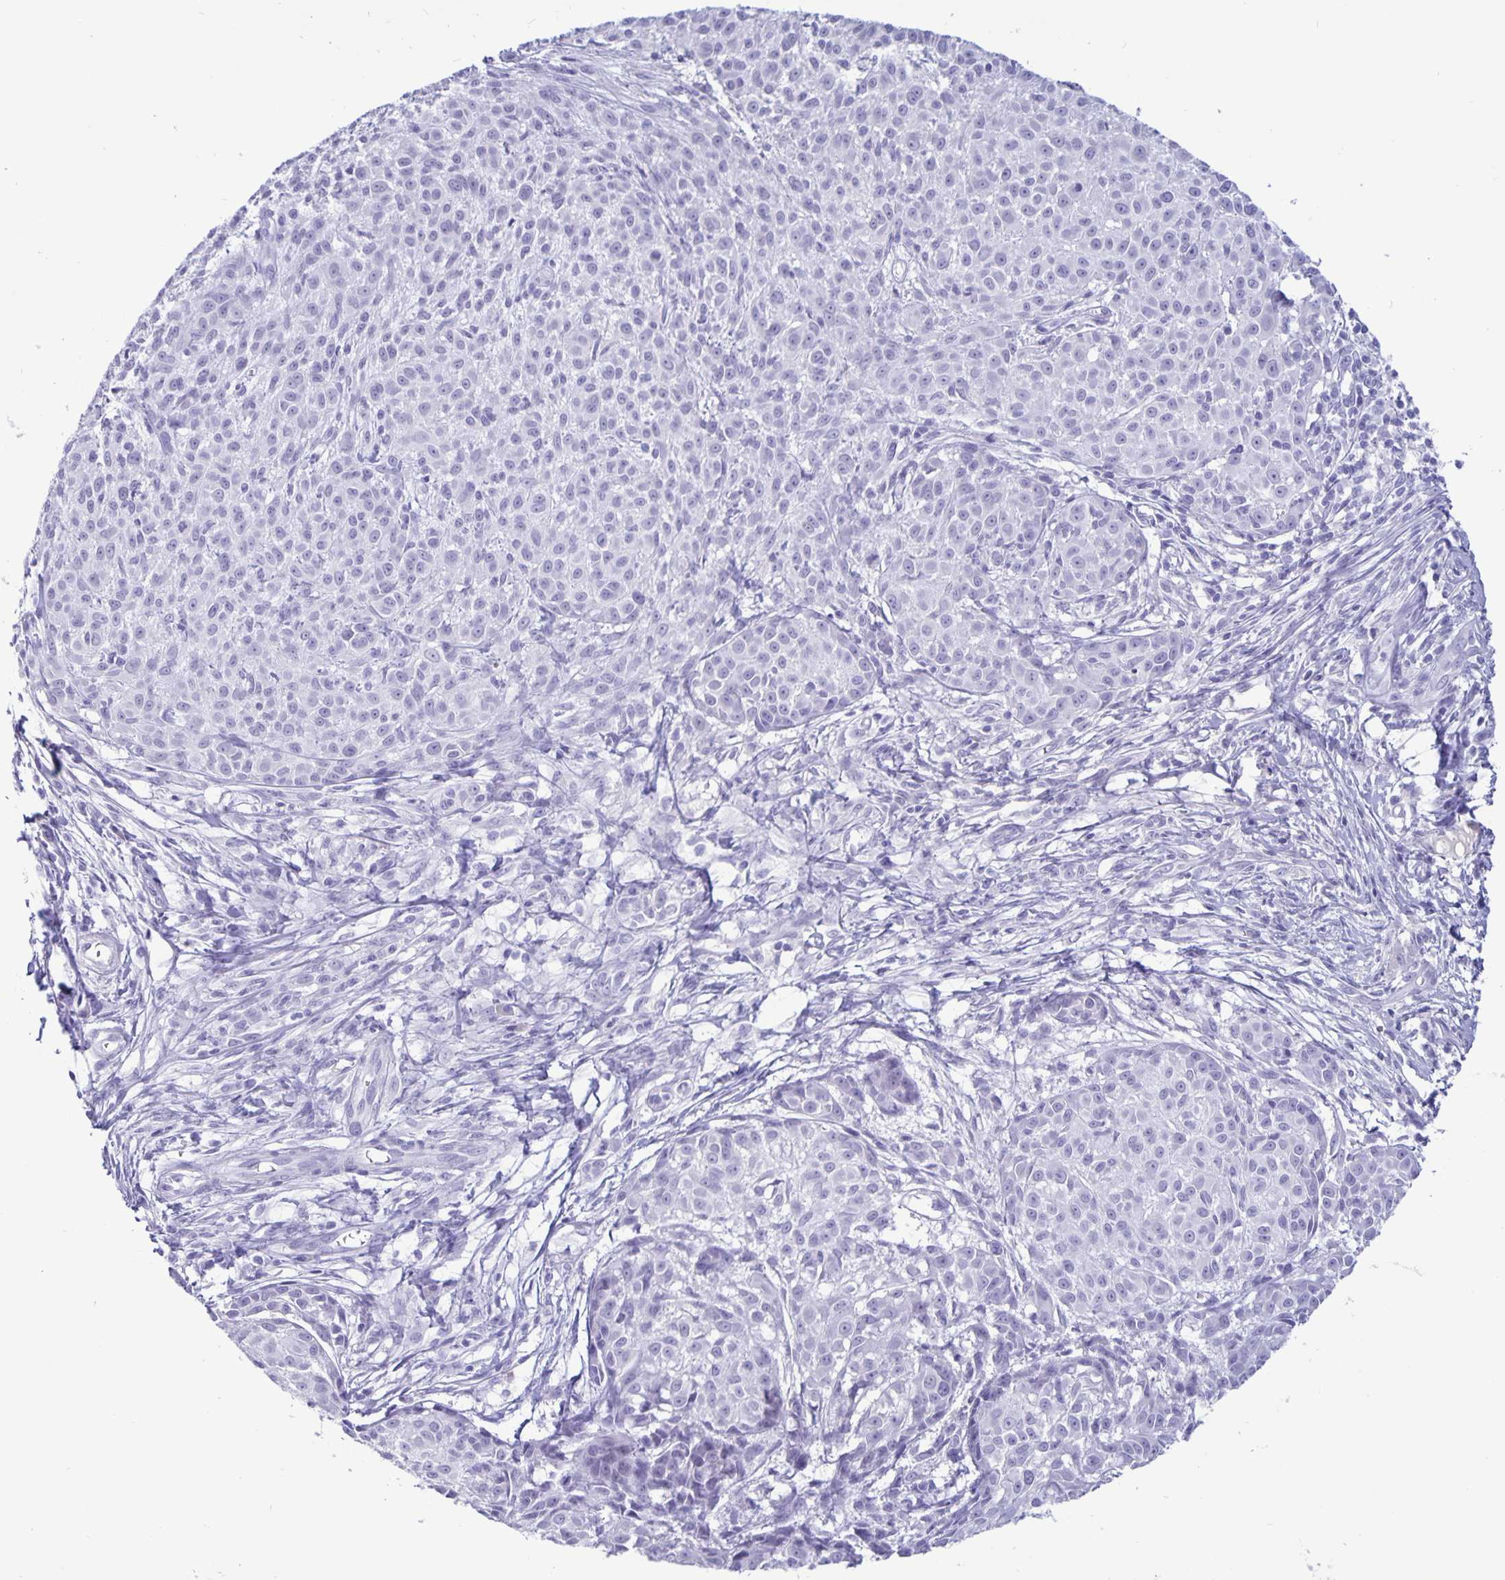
{"staining": {"intensity": "negative", "quantity": "none", "location": "none"}, "tissue": "melanoma", "cell_type": "Tumor cells", "image_type": "cancer", "snomed": [{"axis": "morphology", "description": "Malignant melanoma, NOS"}, {"axis": "topography", "description": "Skin"}], "caption": "High power microscopy histopathology image of an IHC image of malignant melanoma, revealing no significant staining in tumor cells.", "gene": "BPIFA3", "patient": {"sex": "male", "age": 48}}